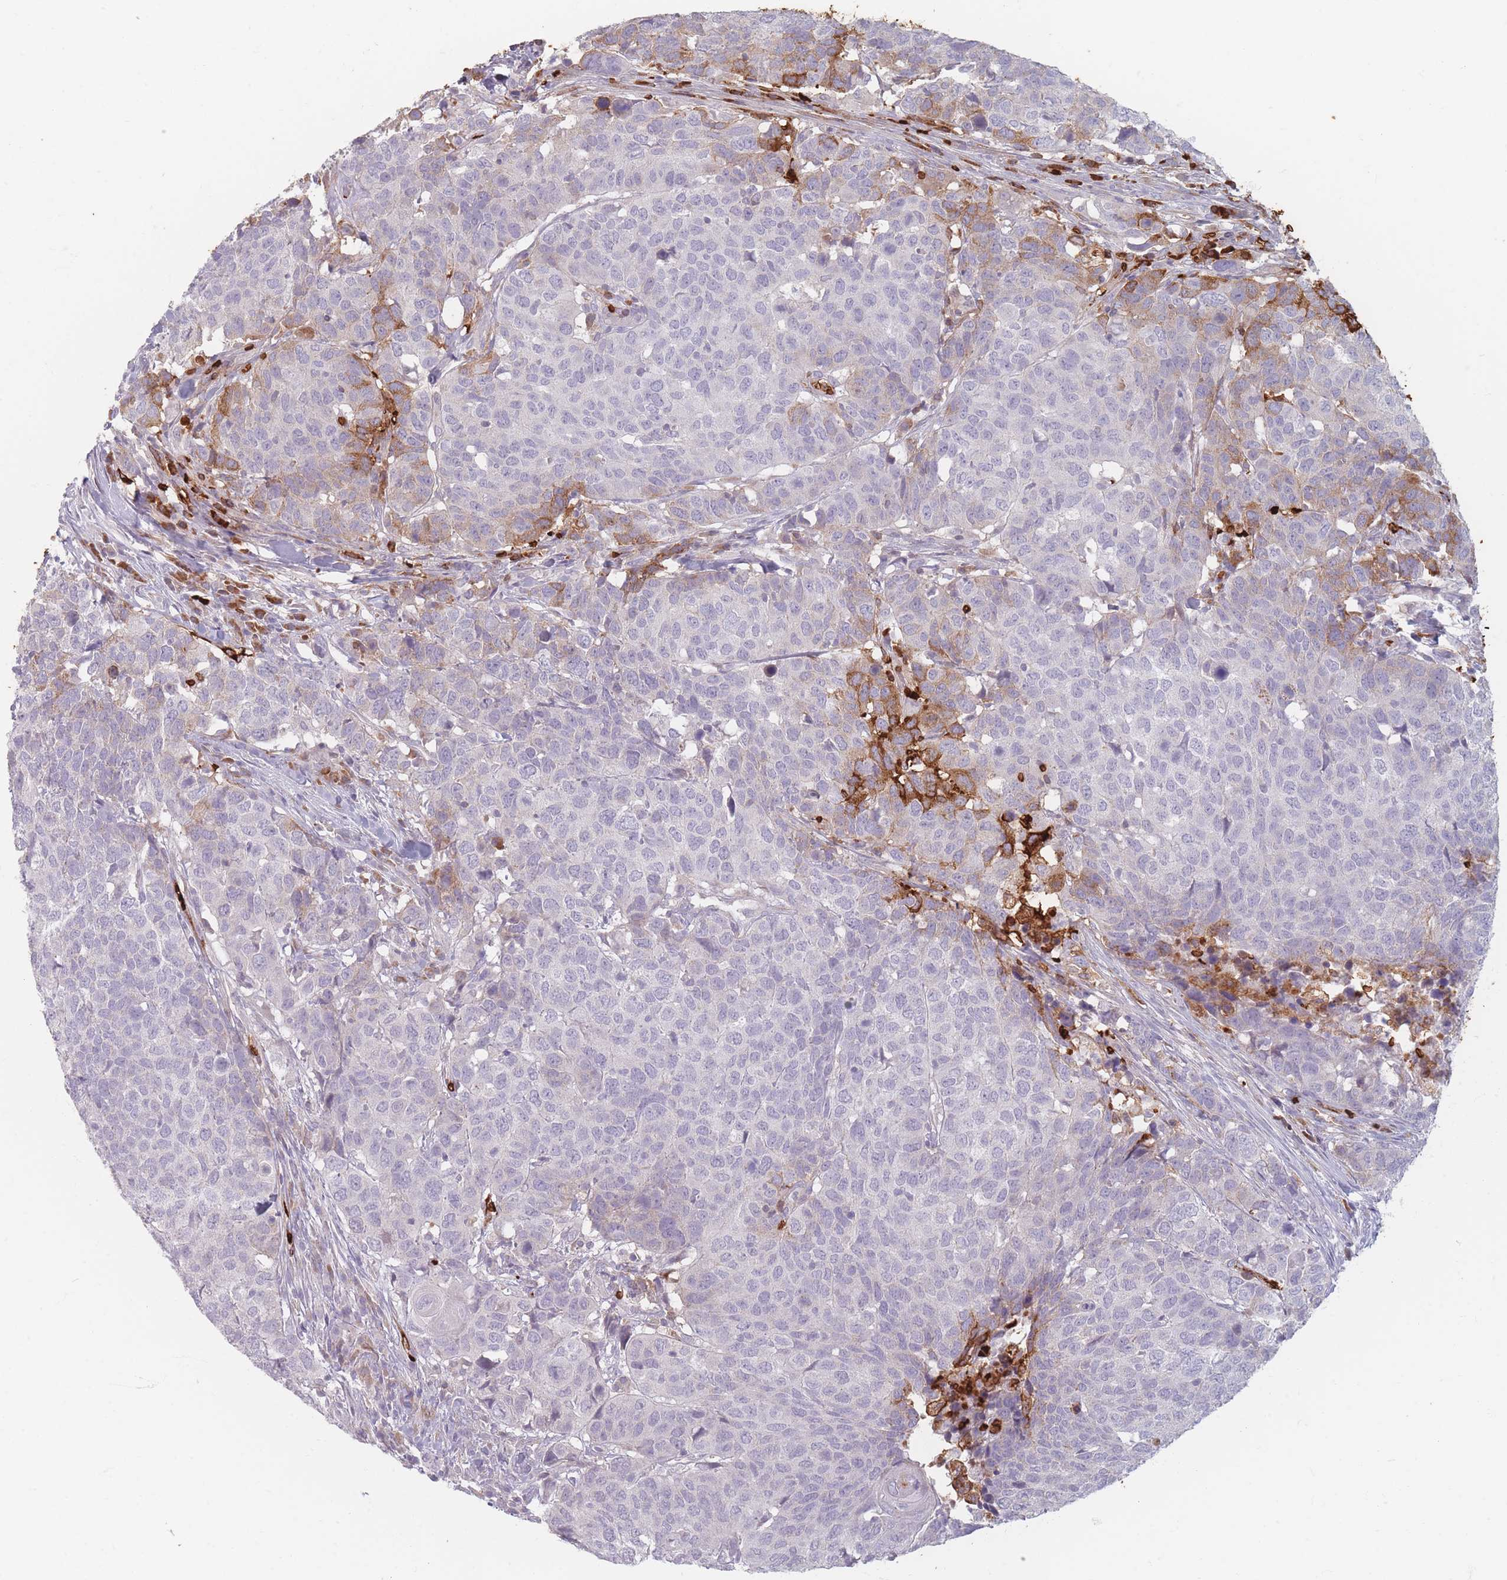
{"staining": {"intensity": "moderate", "quantity": "<25%", "location": "cytoplasmic/membranous"}, "tissue": "head and neck cancer", "cell_type": "Tumor cells", "image_type": "cancer", "snomed": [{"axis": "morphology", "description": "Normal tissue, NOS"}, {"axis": "morphology", "description": "Squamous cell carcinoma, NOS"}, {"axis": "topography", "description": "Skeletal muscle"}, {"axis": "topography", "description": "Vascular tissue"}, {"axis": "topography", "description": "Peripheral nerve tissue"}, {"axis": "topography", "description": "Head-Neck"}], "caption": "Head and neck cancer (squamous cell carcinoma) stained with DAB immunohistochemistry exhibits low levels of moderate cytoplasmic/membranous positivity in about <25% of tumor cells.", "gene": "SLC2A6", "patient": {"sex": "male", "age": 66}}